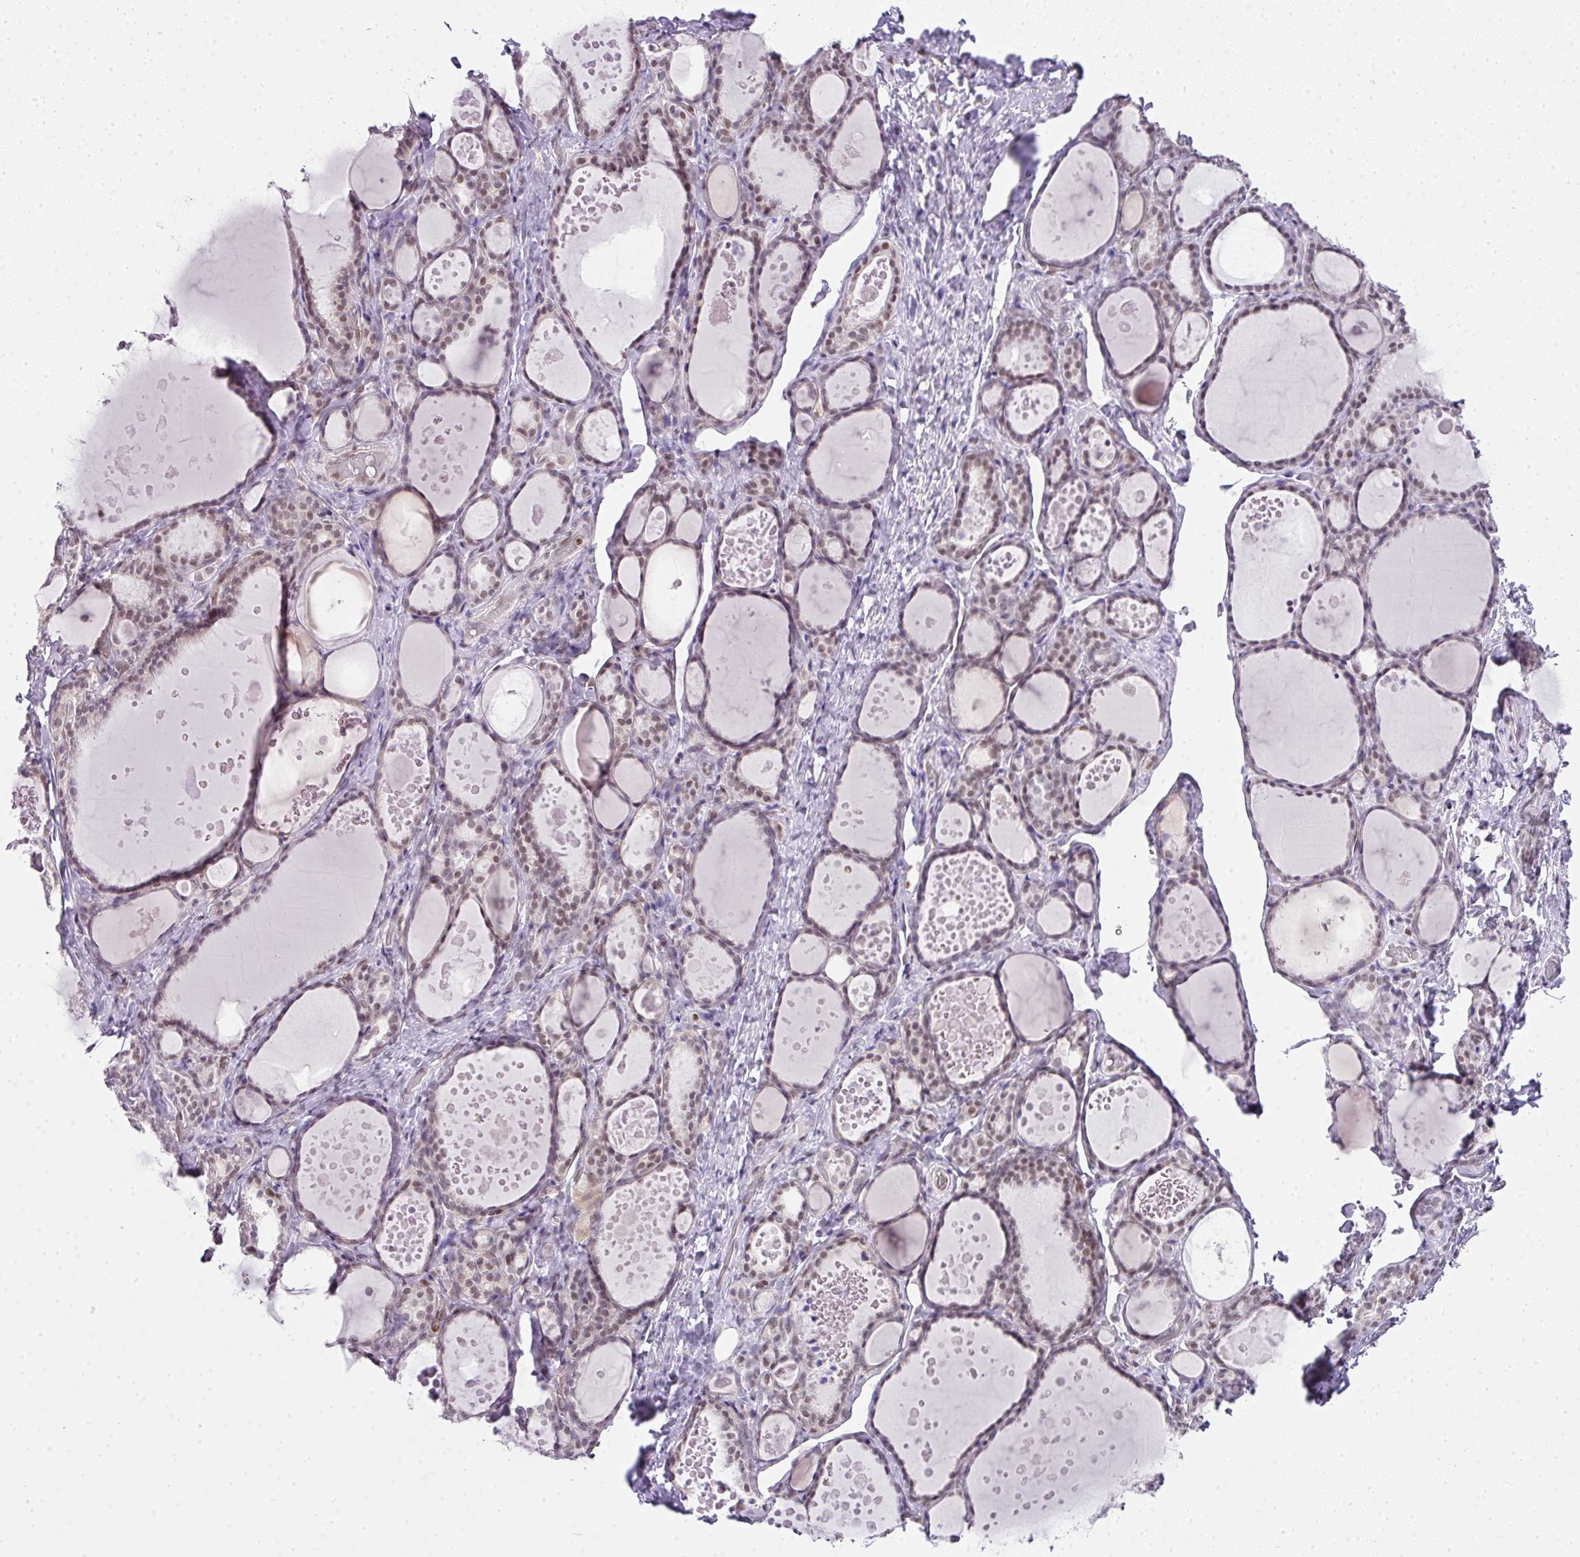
{"staining": {"intensity": "weak", "quantity": "25%-75%", "location": "nuclear"}, "tissue": "thyroid gland", "cell_type": "Glandular cells", "image_type": "normal", "snomed": [{"axis": "morphology", "description": "Normal tissue, NOS"}, {"axis": "topography", "description": "Thyroid gland"}], "caption": "Protein expression analysis of benign thyroid gland shows weak nuclear positivity in approximately 25%-75% of glandular cells.", "gene": "FAM32A", "patient": {"sex": "female", "age": 46}}